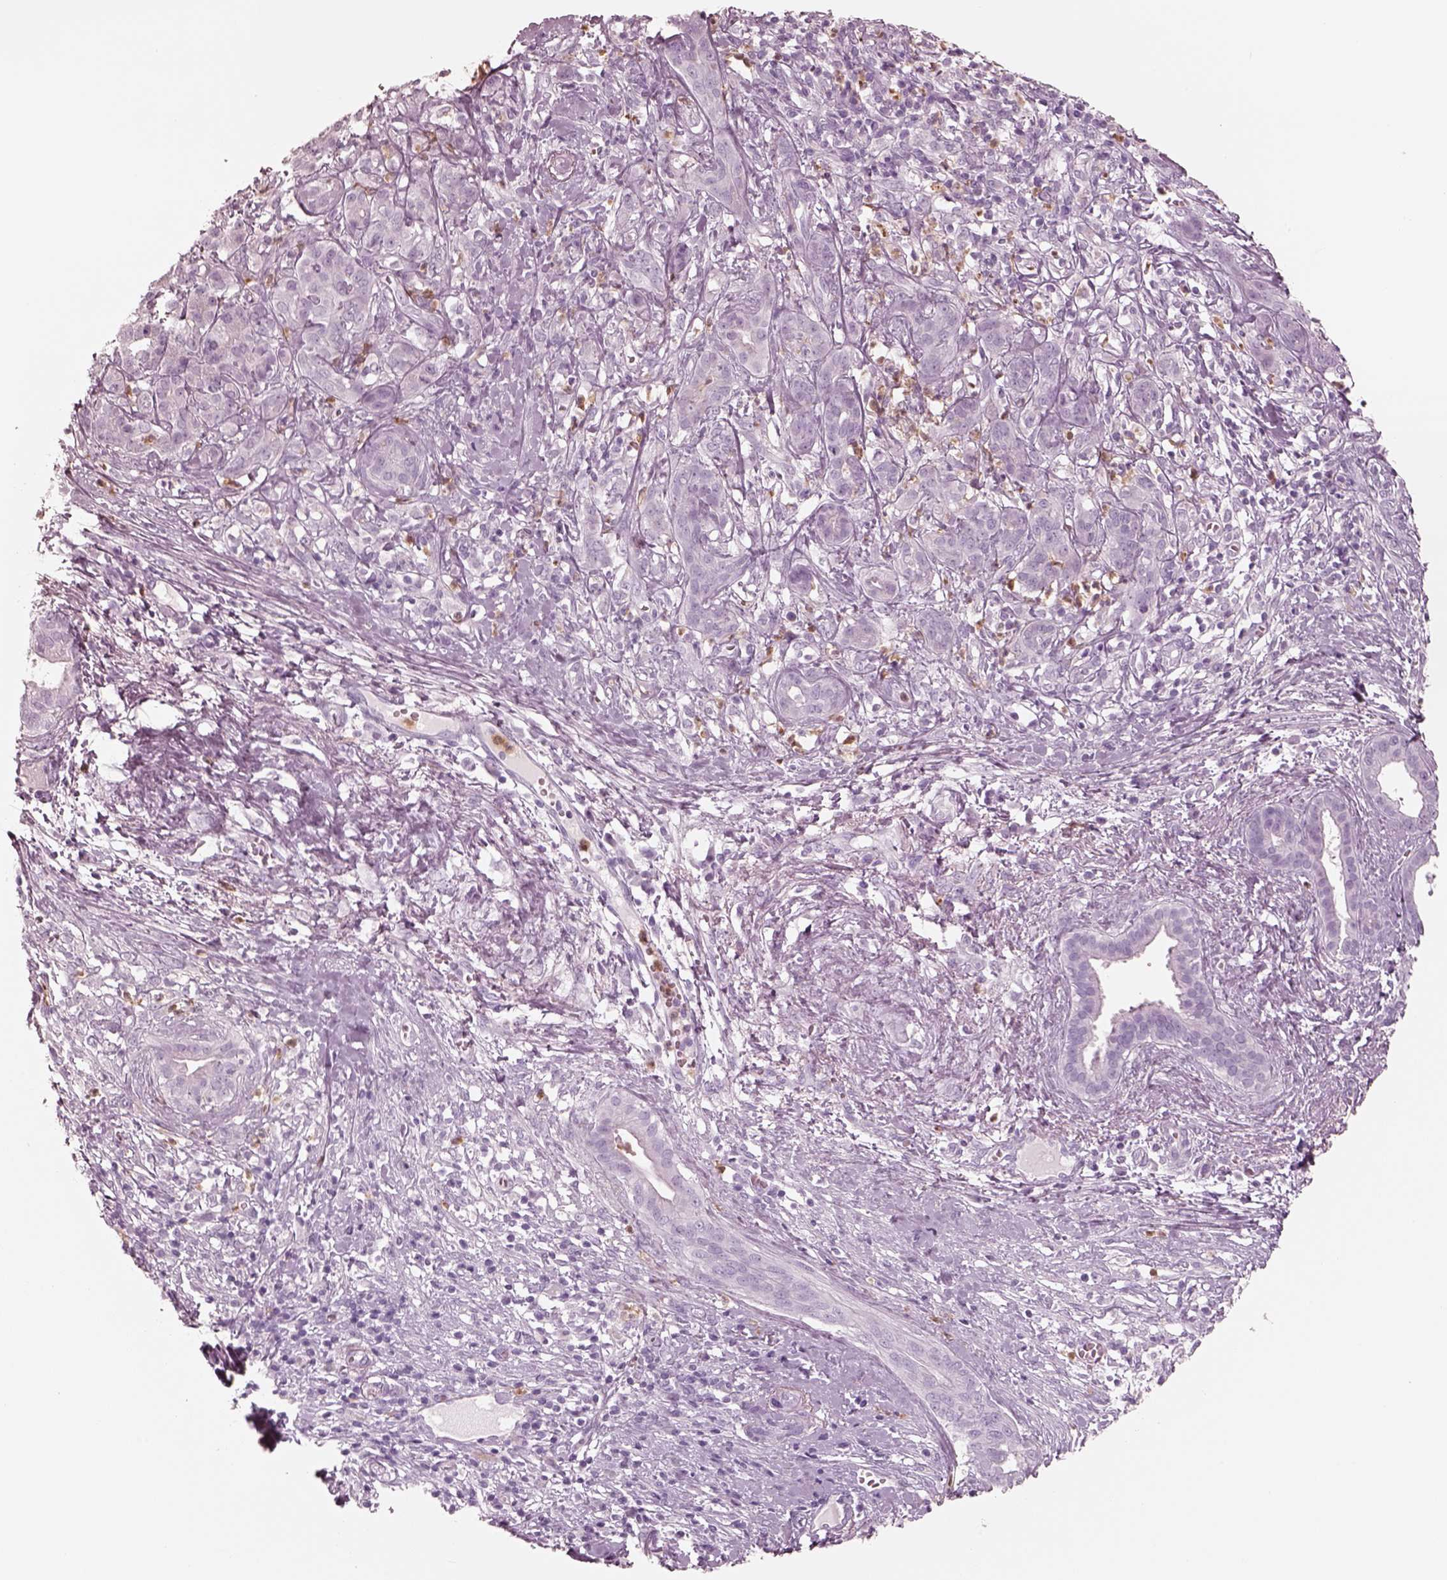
{"staining": {"intensity": "negative", "quantity": "none", "location": "none"}, "tissue": "pancreatic cancer", "cell_type": "Tumor cells", "image_type": "cancer", "snomed": [{"axis": "morphology", "description": "Adenocarcinoma, NOS"}, {"axis": "topography", "description": "Pancreas"}], "caption": "DAB immunohistochemical staining of human pancreatic cancer reveals no significant positivity in tumor cells. The staining was performed using DAB to visualize the protein expression in brown, while the nuclei were stained in blue with hematoxylin (Magnification: 20x).", "gene": "ELANE", "patient": {"sex": "male", "age": 61}}